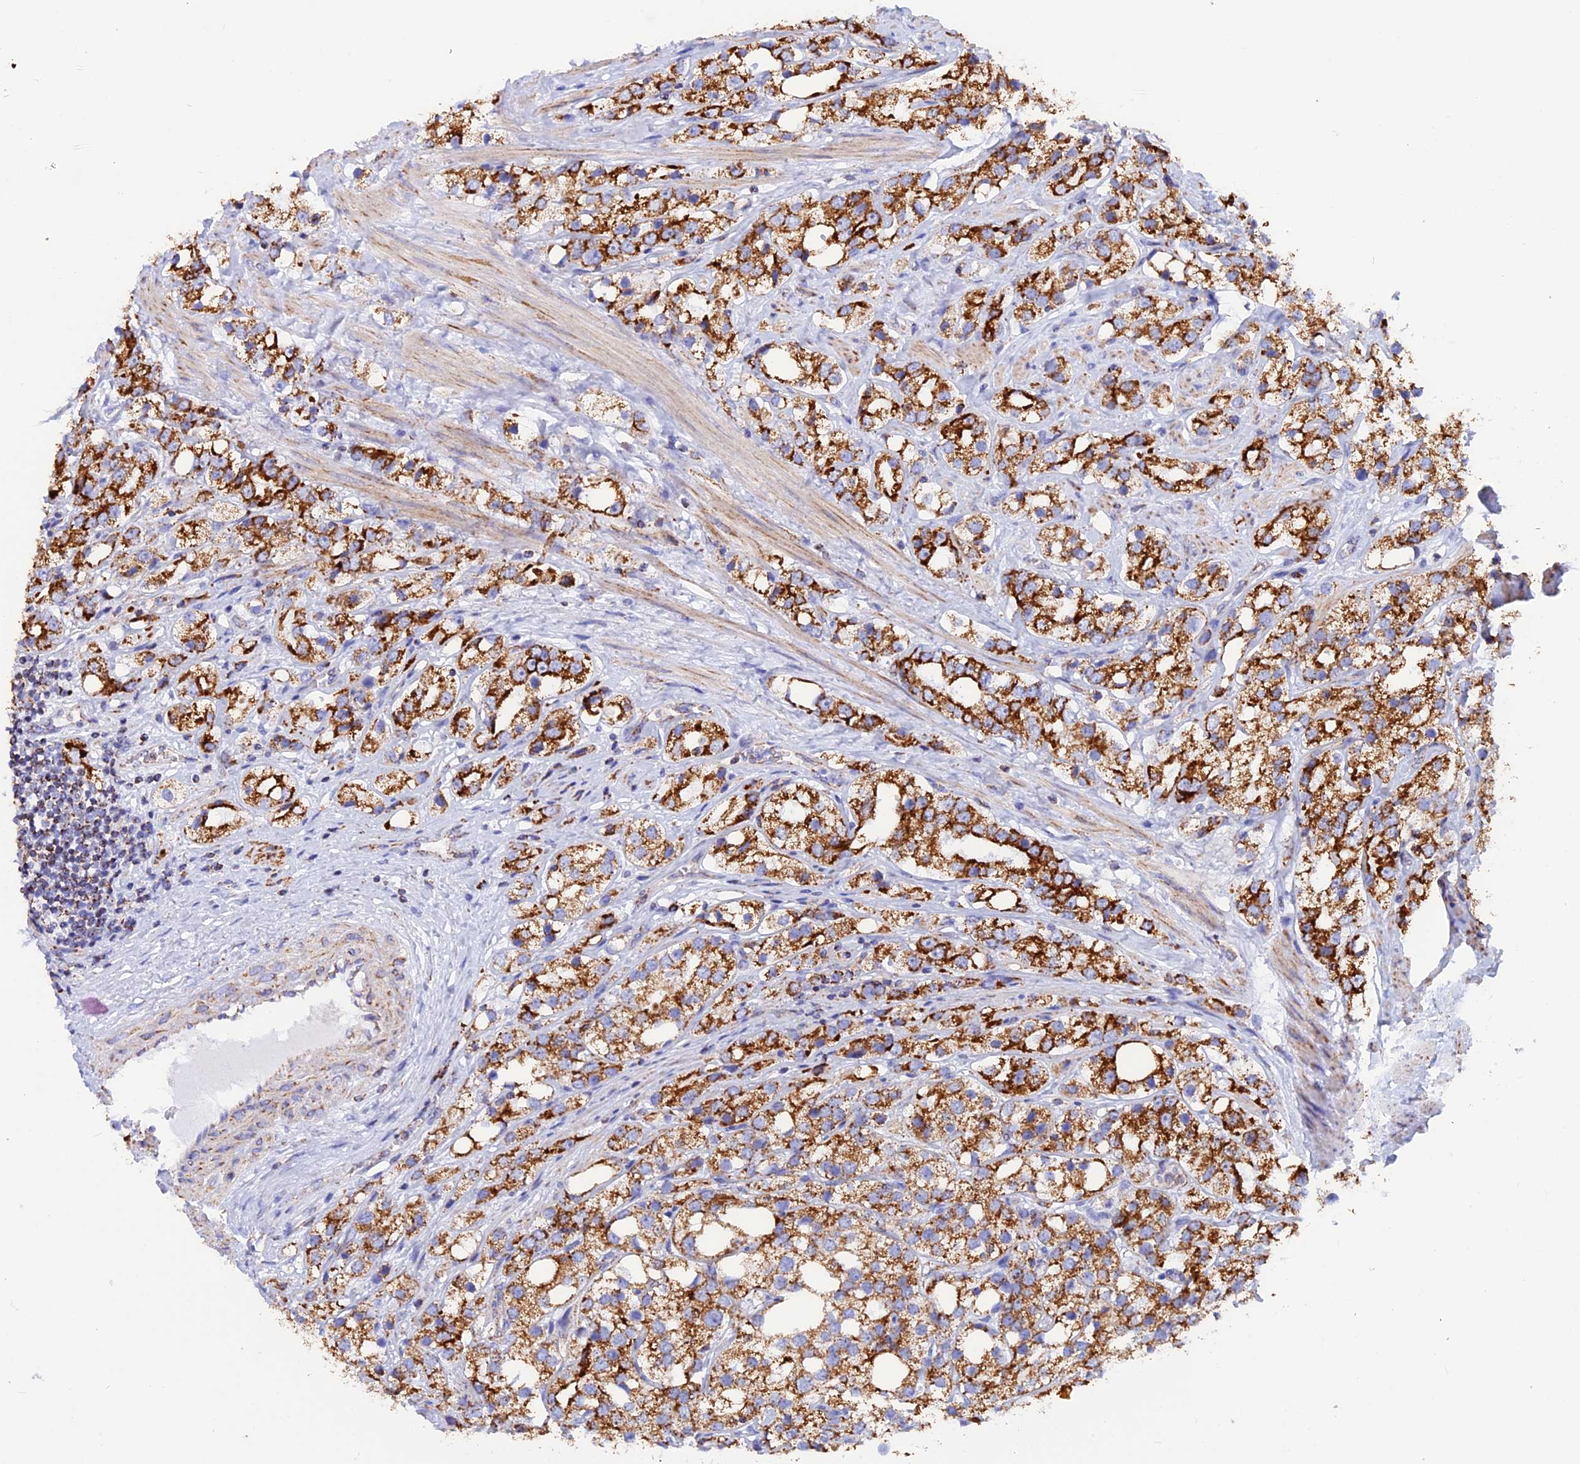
{"staining": {"intensity": "strong", "quantity": ">75%", "location": "cytoplasmic/membranous"}, "tissue": "prostate cancer", "cell_type": "Tumor cells", "image_type": "cancer", "snomed": [{"axis": "morphology", "description": "Adenocarcinoma, NOS"}, {"axis": "topography", "description": "Prostate"}], "caption": "Immunohistochemical staining of human prostate cancer (adenocarcinoma) shows high levels of strong cytoplasmic/membranous protein staining in approximately >75% of tumor cells. (IHC, brightfield microscopy, high magnification).", "gene": "GCDH", "patient": {"sex": "male", "age": 79}}